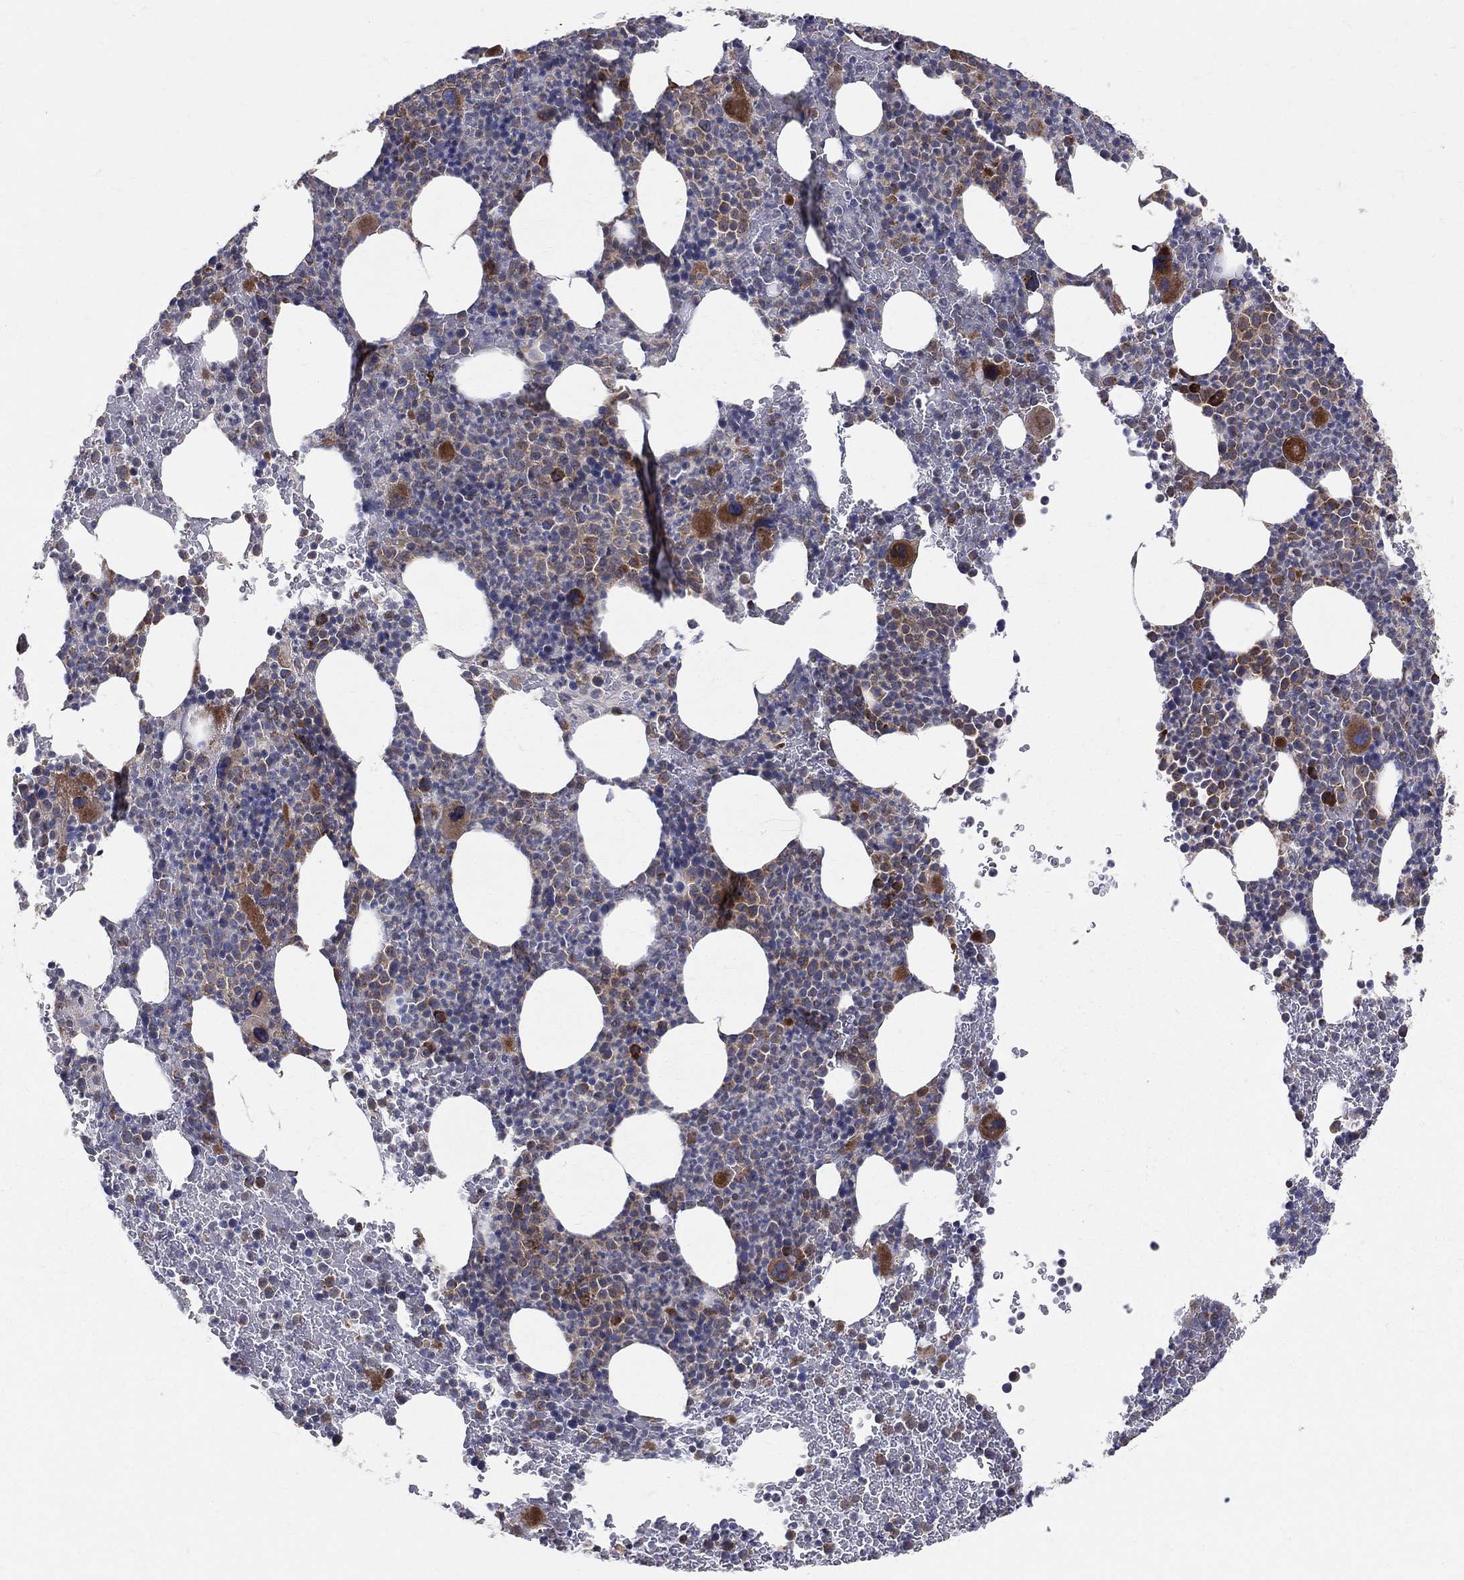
{"staining": {"intensity": "strong", "quantity": "<25%", "location": "cytoplasmic/membranous"}, "tissue": "bone marrow", "cell_type": "Hematopoietic cells", "image_type": "normal", "snomed": [{"axis": "morphology", "description": "Normal tissue, NOS"}, {"axis": "topography", "description": "Bone marrow"}], "caption": "This image demonstrates benign bone marrow stained with IHC to label a protein in brown. The cytoplasmic/membranous of hematopoietic cells show strong positivity for the protein. Nuclei are counter-stained blue.", "gene": "MIX23", "patient": {"sex": "male", "age": 83}}